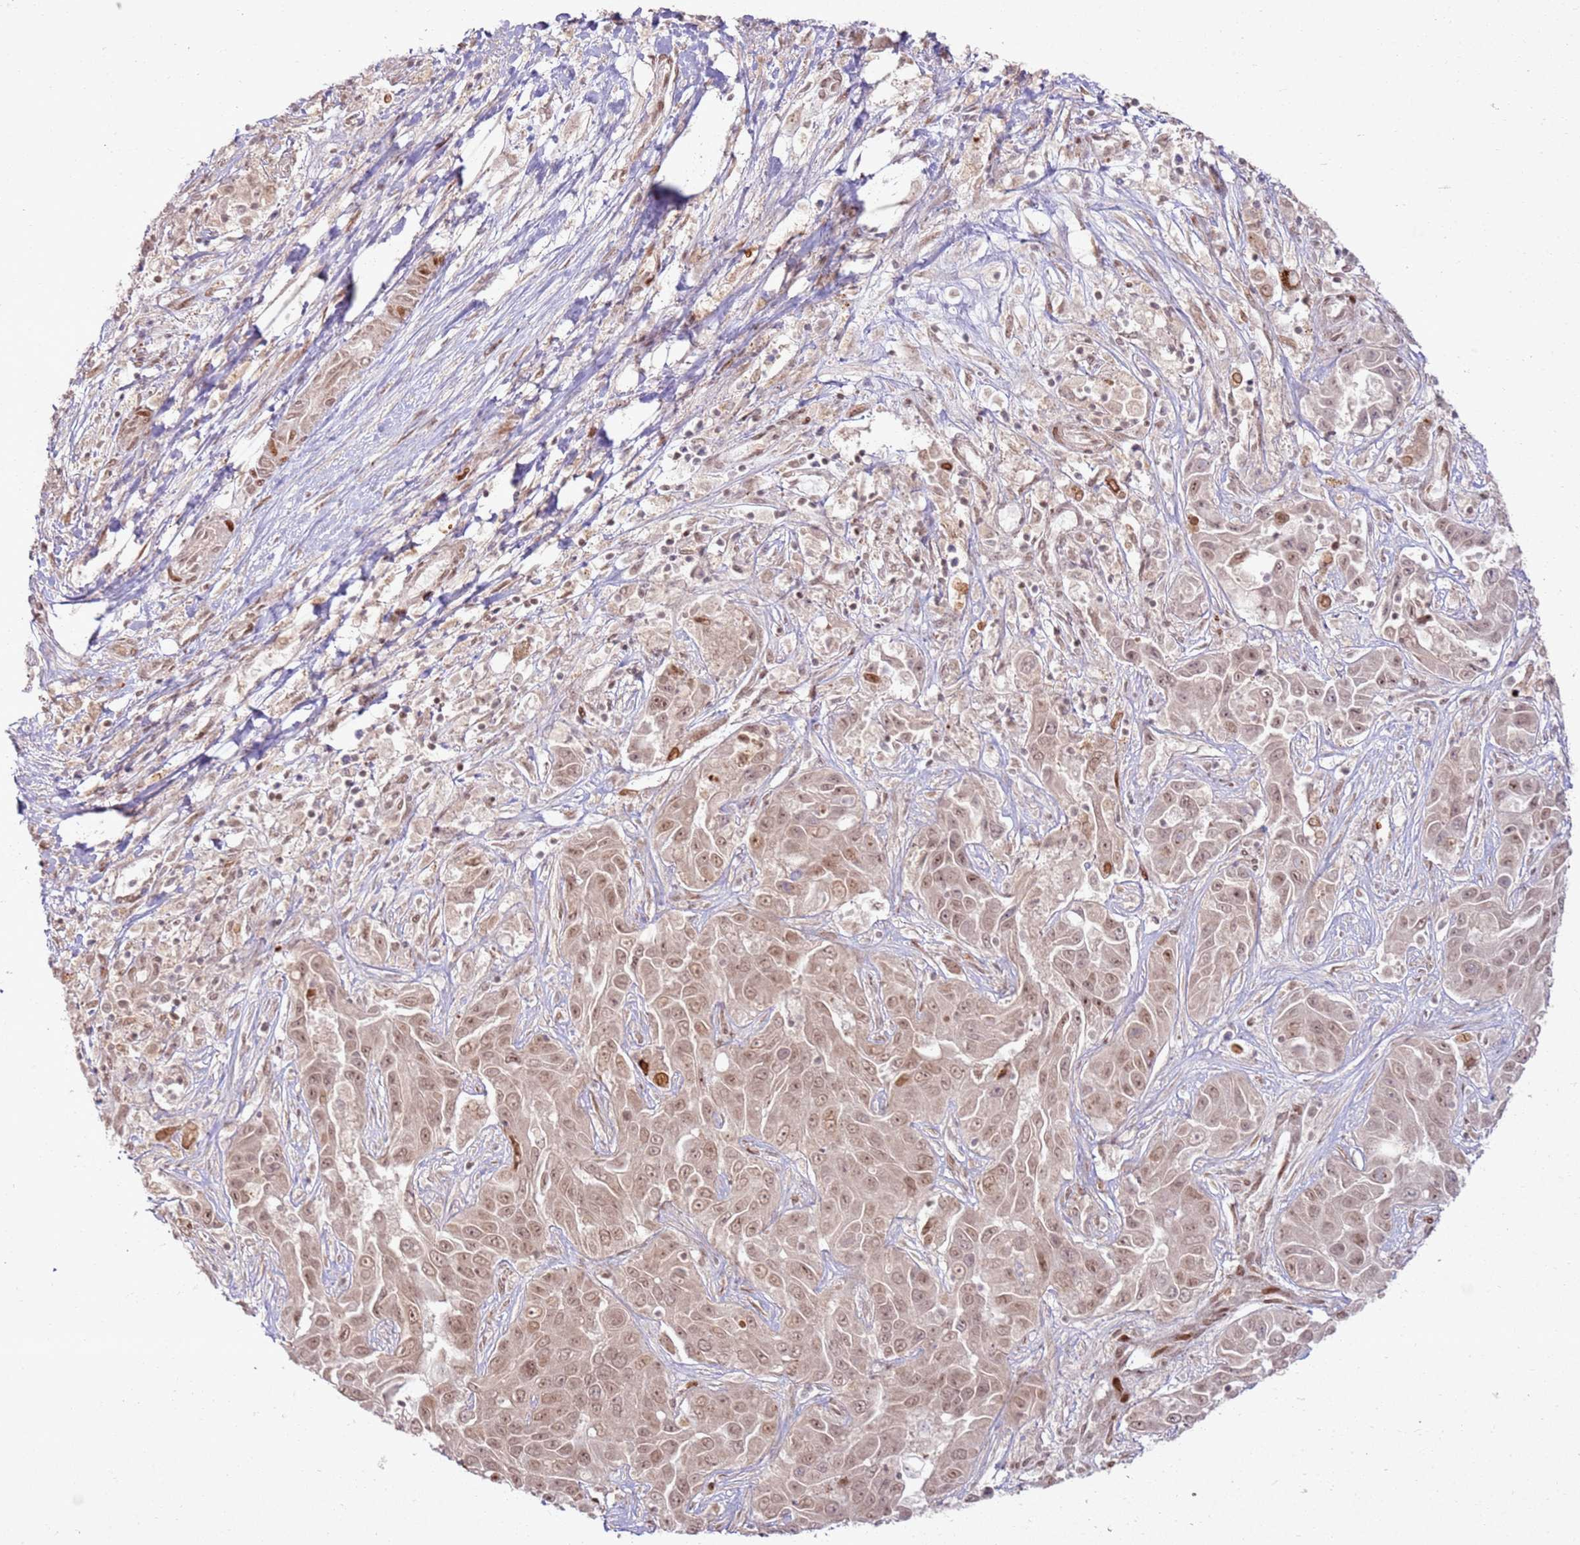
{"staining": {"intensity": "moderate", "quantity": ">75%", "location": "cytoplasmic/membranous,nuclear"}, "tissue": "liver cancer", "cell_type": "Tumor cells", "image_type": "cancer", "snomed": [{"axis": "morphology", "description": "Cholangiocarcinoma"}, {"axis": "topography", "description": "Liver"}], "caption": "The immunohistochemical stain shows moderate cytoplasmic/membranous and nuclear staining in tumor cells of liver cancer (cholangiocarcinoma) tissue. (brown staining indicates protein expression, while blue staining denotes nuclei).", "gene": "KLHL36", "patient": {"sex": "female", "age": 52}}